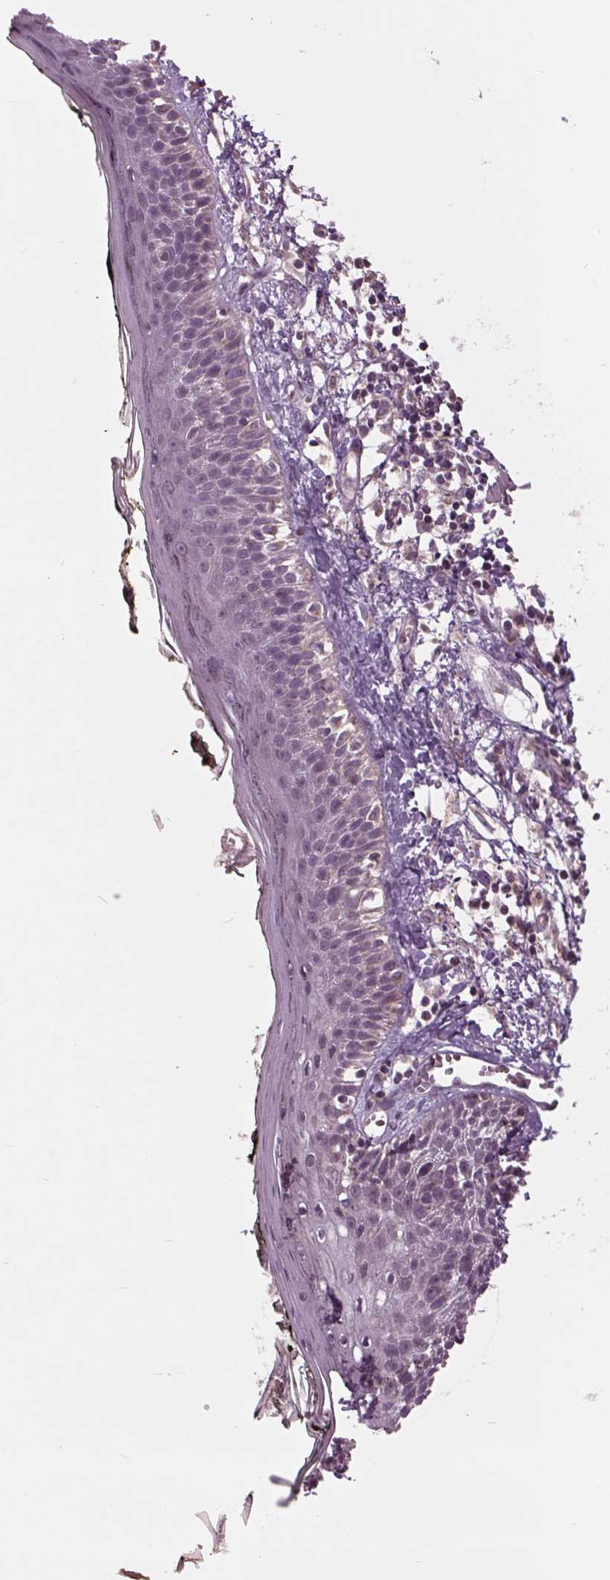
{"staining": {"intensity": "negative", "quantity": "none", "location": "none"}, "tissue": "skin", "cell_type": "Fibroblasts", "image_type": "normal", "snomed": [{"axis": "morphology", "description": "Normal tissue, NOS"}, {"axis": "topography", "description": "Skin"}], "caption": "Fibroblasts show no significant positivity in unremarkable skin. Brightfield microscopy of immunohistochemistry (IHC) stained with DAB (3,3'-diaminobenzidine) (brown) and hematoxylin (blue), captured at high magnification.", "gene": "MAPK8", "patient": {"sex": "male", "age": 76}}